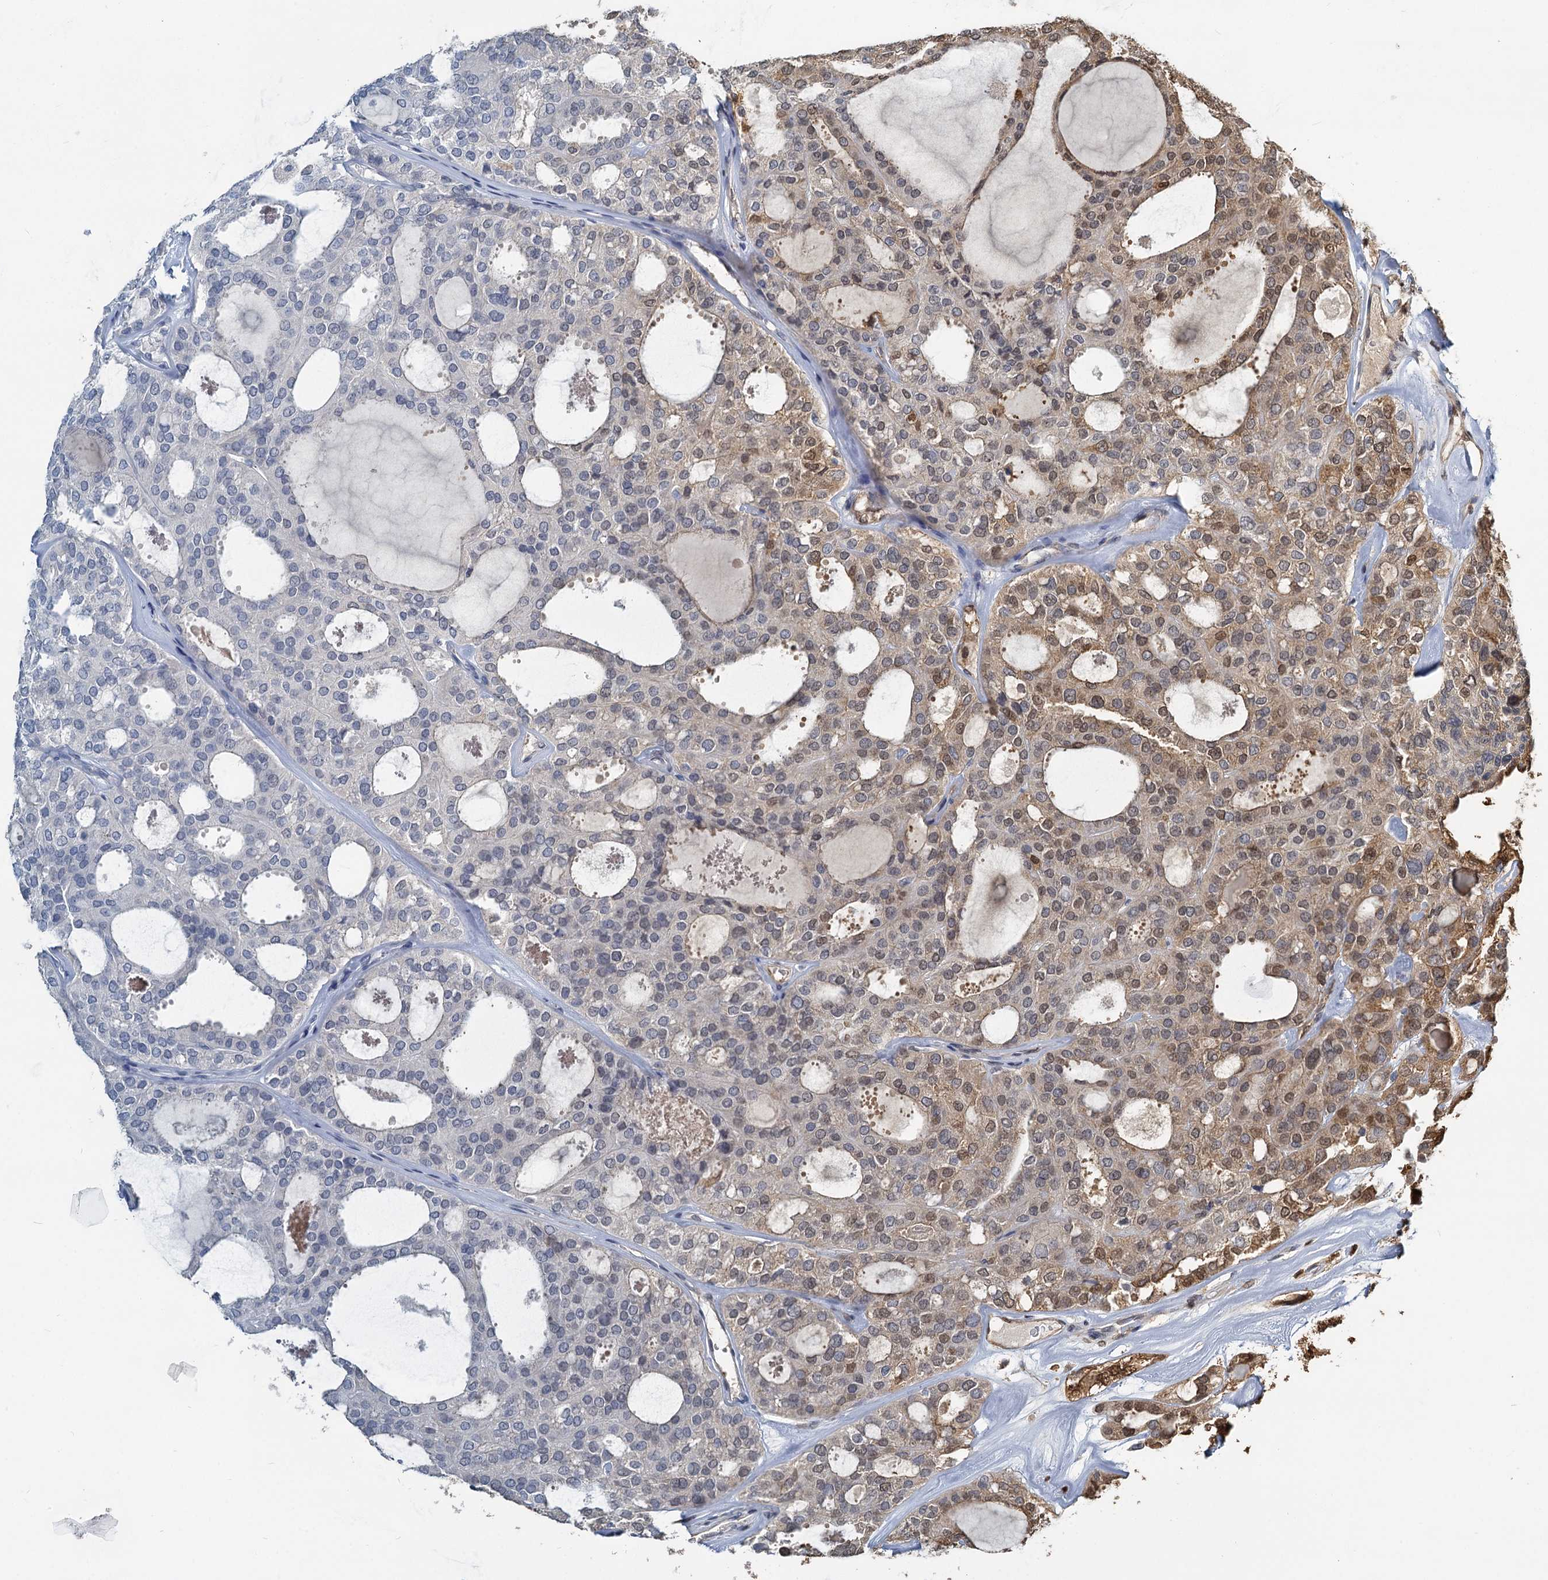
{"staining": {"intensity": "moderate", "quantity": "<25%", "location": "cytoplasmic/membranous,nuclear"}, "tissue": "thyroid cancer", "cell_type": "Tumor cells", "image_type": "cancer", "snomed": [{"axis": "morphology", "description": "Follicular adenoma carcinoma, NOS"}, {"axis": "topography", "description": "Thyroid gland"}], "caption": "This is an image of immunohistochemistry (IHC) staining of thyroid follicular adenoma carcinoma, which shows moderate expression in the cytoplasmic/membranous and nuclear of tumor cells.", "gene": "S100A6", "patient": {"sex": "male", "age": 75}}